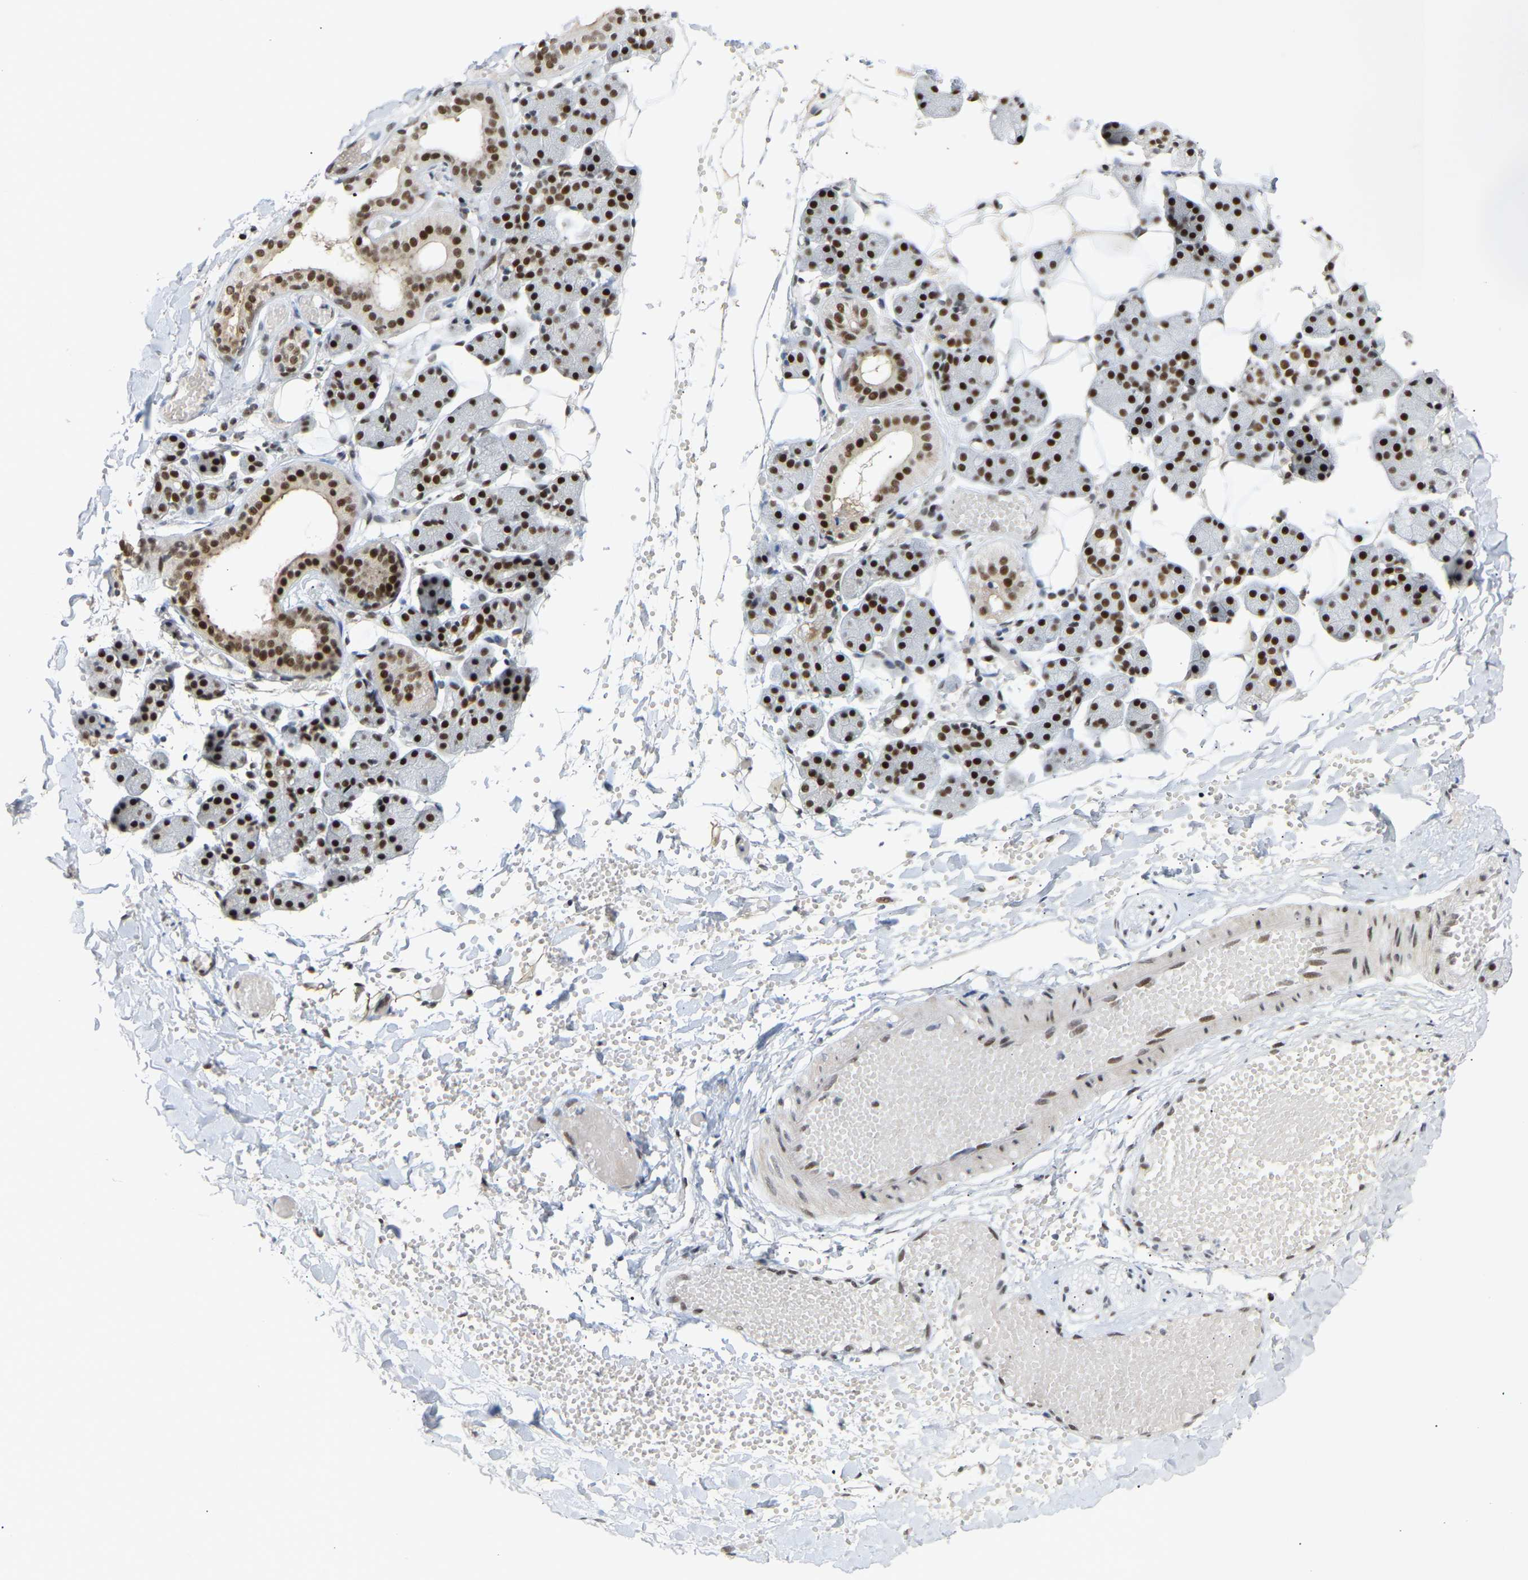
{"staining": {"intensity": "strong", "quantity": ">75%", "location": "nuclear"}, "tissue": "salivary gland", "cell_type": "Glandular cells", "image_type": "normal", "snomed": [{"axis": "morphology", "description": "Normal tissue, NOS"}, {"axis": "topography", "description": "Salivary gland"}], "caption": "A brown stain labels strong nuclear staining of a protein in glandular cells of unremarkable salivary gland. The protein is stained brown, and the nuclei are stained in blue (DAB IHC with brightfield microscopy, high magnification).", "gene": "NELFB", "patient": {"sex": "female", "age": 33}}